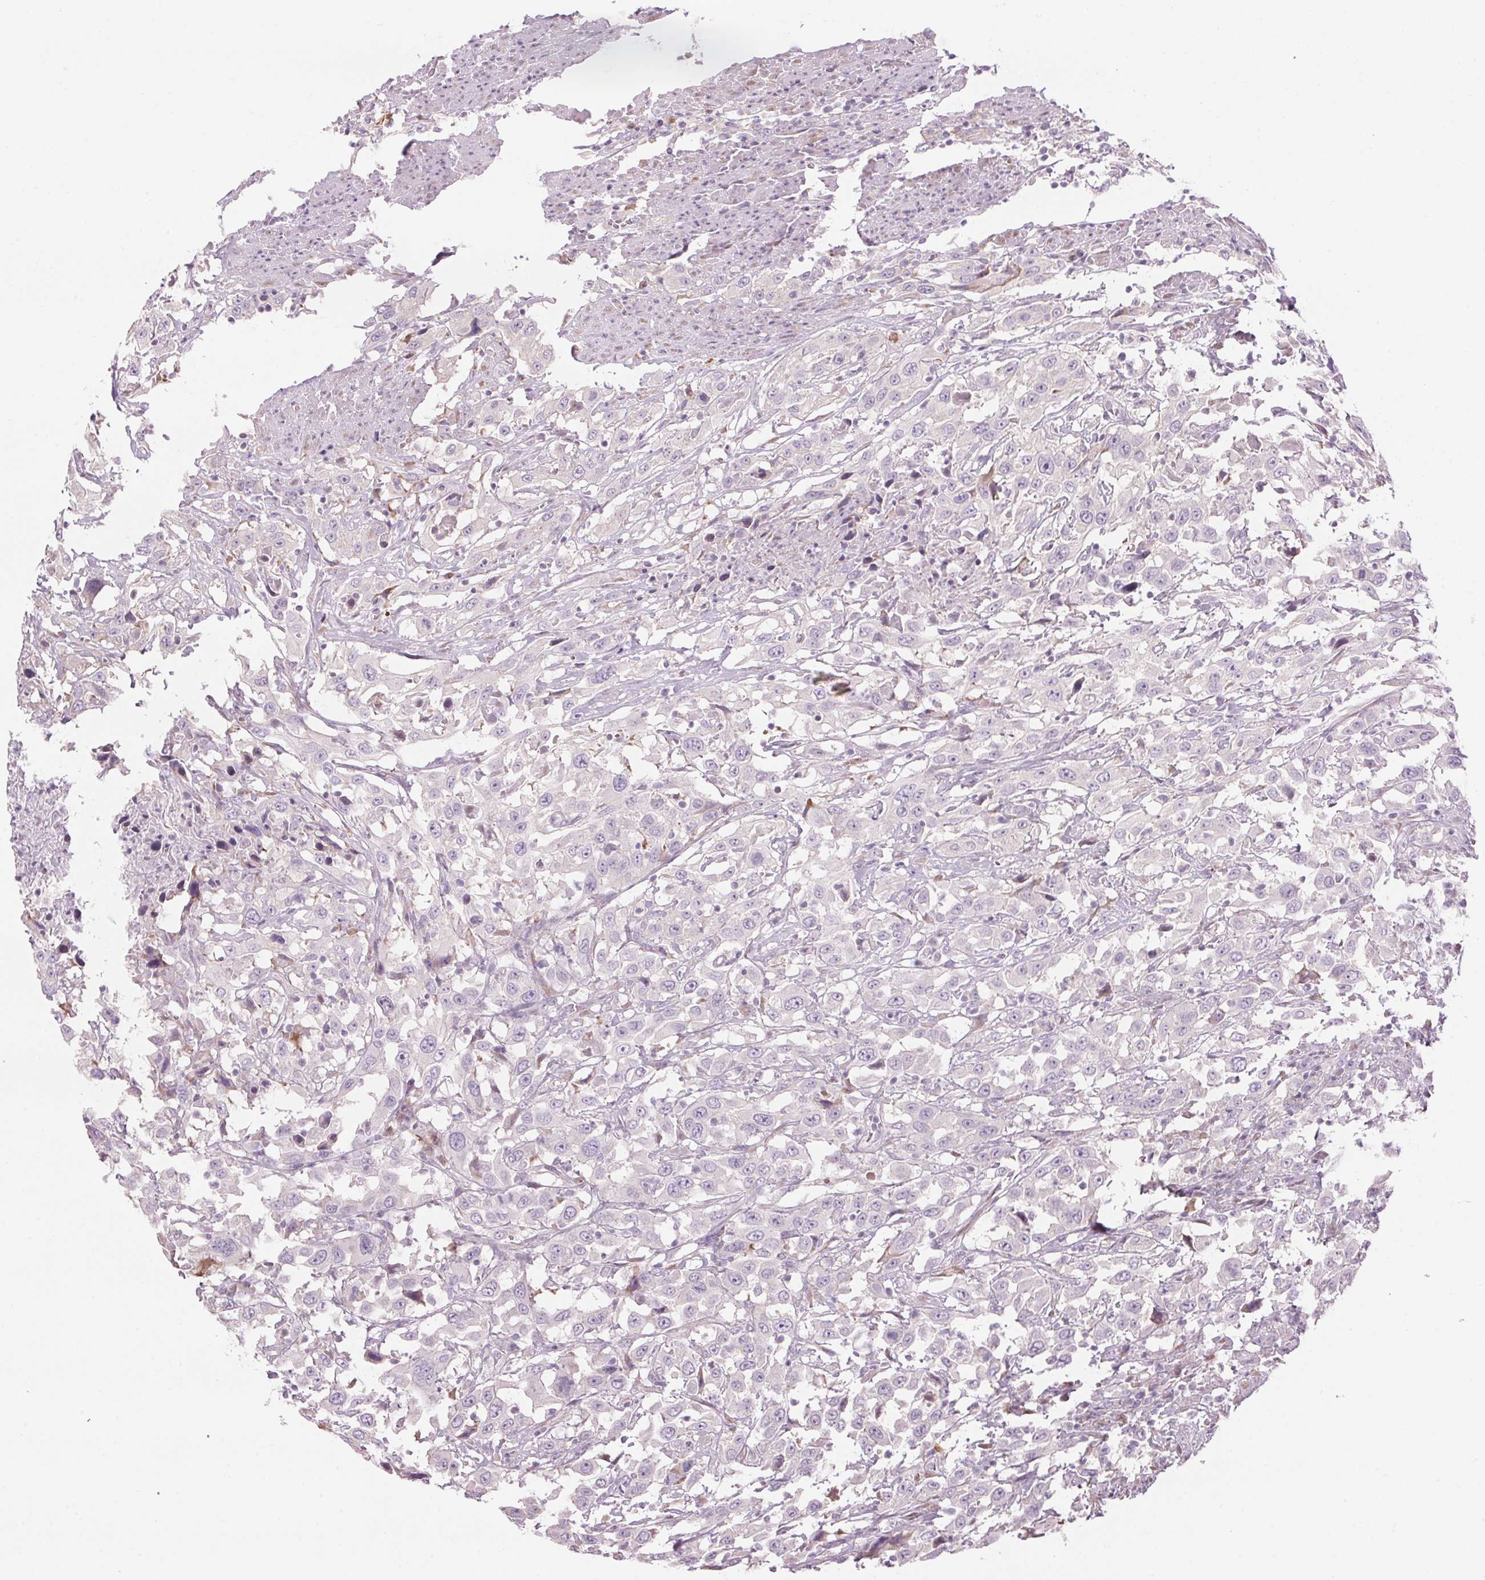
{"staining": {"intensity": "negative", "quantity": "none", "location": "none"}, "tissue": "urothelial cancer", "cell_type": "Tumor cells", "image_type": "cancer", "snomed": [{"axis": "morphology", "description": "Urothelial carcinoma, High grade"}, {"axis": "topography", "description": "Urinary bladder"}], "caption": "Tumor cells show no significant protein positivity in high-grade urothelial carcinoma.", "gene": "GNMT", "patient": {"sex": "male", "age": 61}}